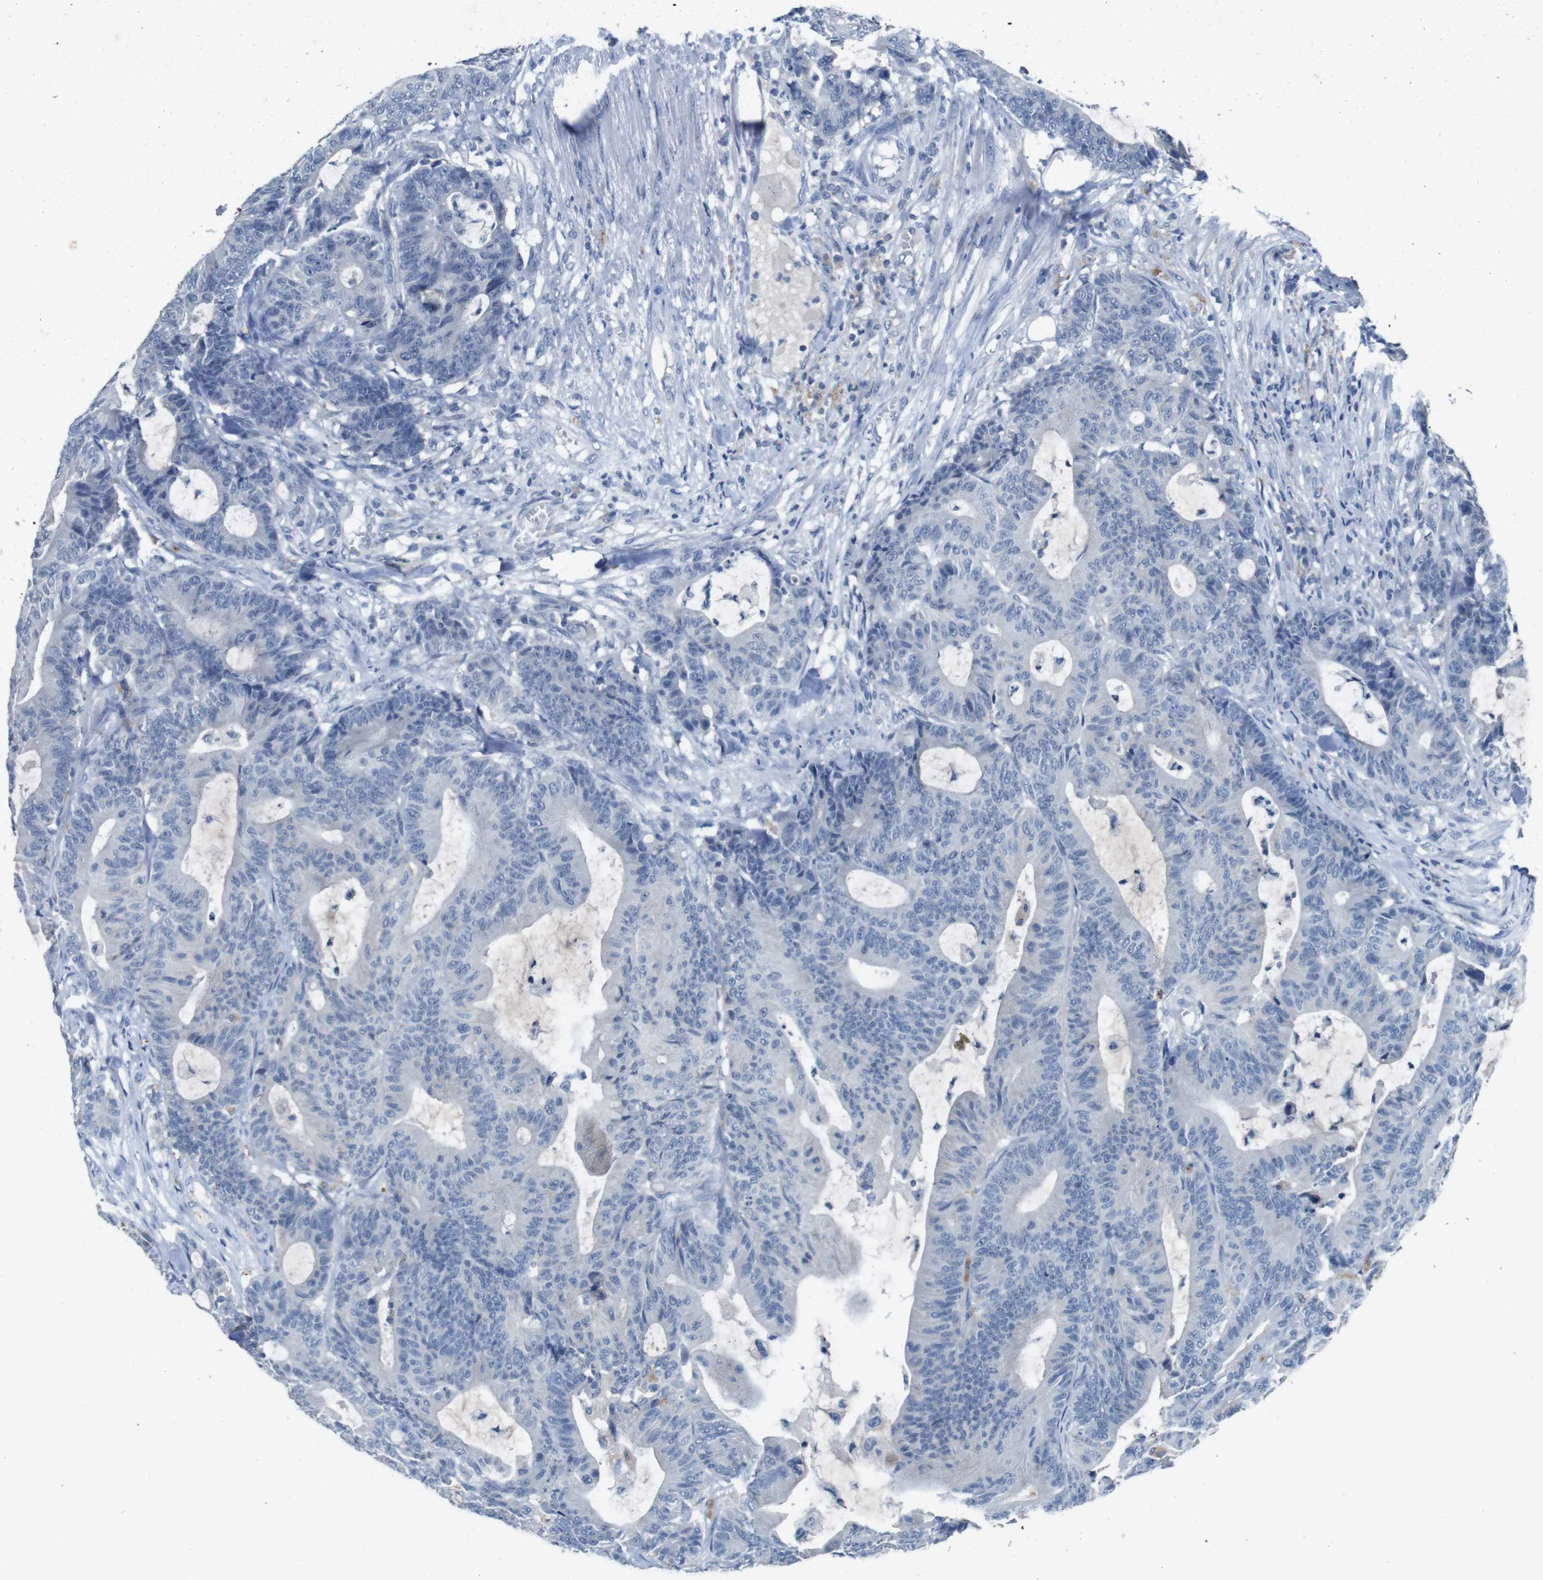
{"staining": {"intensity": "negative", "quantity": "none", "location": "none"}, "tissue": "colorectal cancer", "cell_type": "Tumor cells", "image_type": "cancer", "snomed": [{"axis": "morphology", "description": "Adenocarcinoma, NOS"}, {"axis": "topography", "description": "Colon"}], "caption": "Immunohistochemical staining of human colorectal adenocarcinoma displays no significant staining in tumor cells.", "gene": "SLC2A8", "patient": {"sex": "female", "age": 84}}